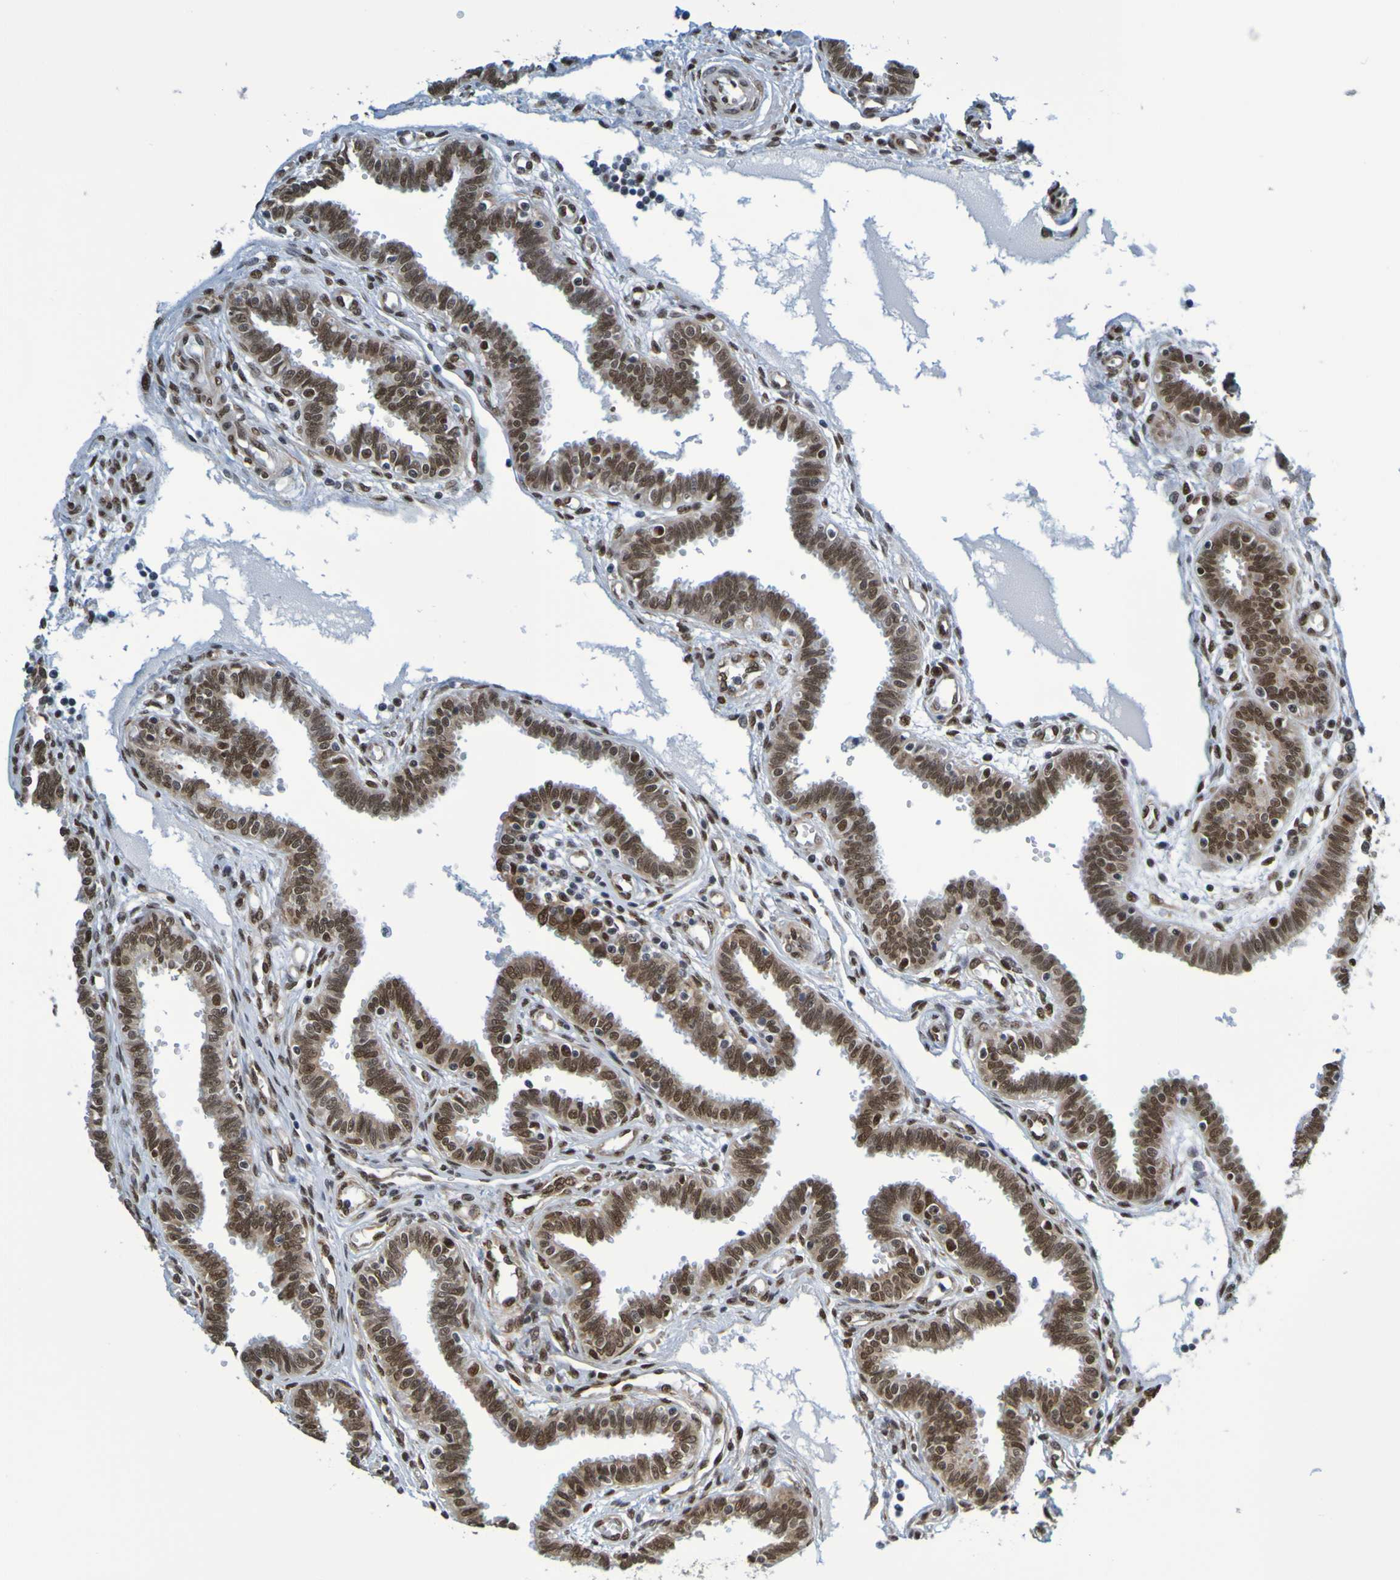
{"staining": {"intensity": "strong", "quantity": ">75%", "location": "nuclear"}, "tissue": "fallopian tube", "cell_type": "Glandular cells", "image_type": "normal", "snomed": [{"axis": "morphology", "description": "Normal tissue, NOS"}, {"axis": "topography", "description": "Fallopian tube"}], "caption": "Immunohistochemistry staining of unremarkable fallopian tube, which reveals high levels of strong nuclear positivity in approximately >75% of glandular cells indicating strong nuclear protein staining. The staining was performed using DAB (3,3'-diaminobenzidine) (brown) for protein detection and nuclei were counterstained in hematoxylin (blue).", "gene": "HDAC2", "patient": {"sex": "female", "age": 32}}